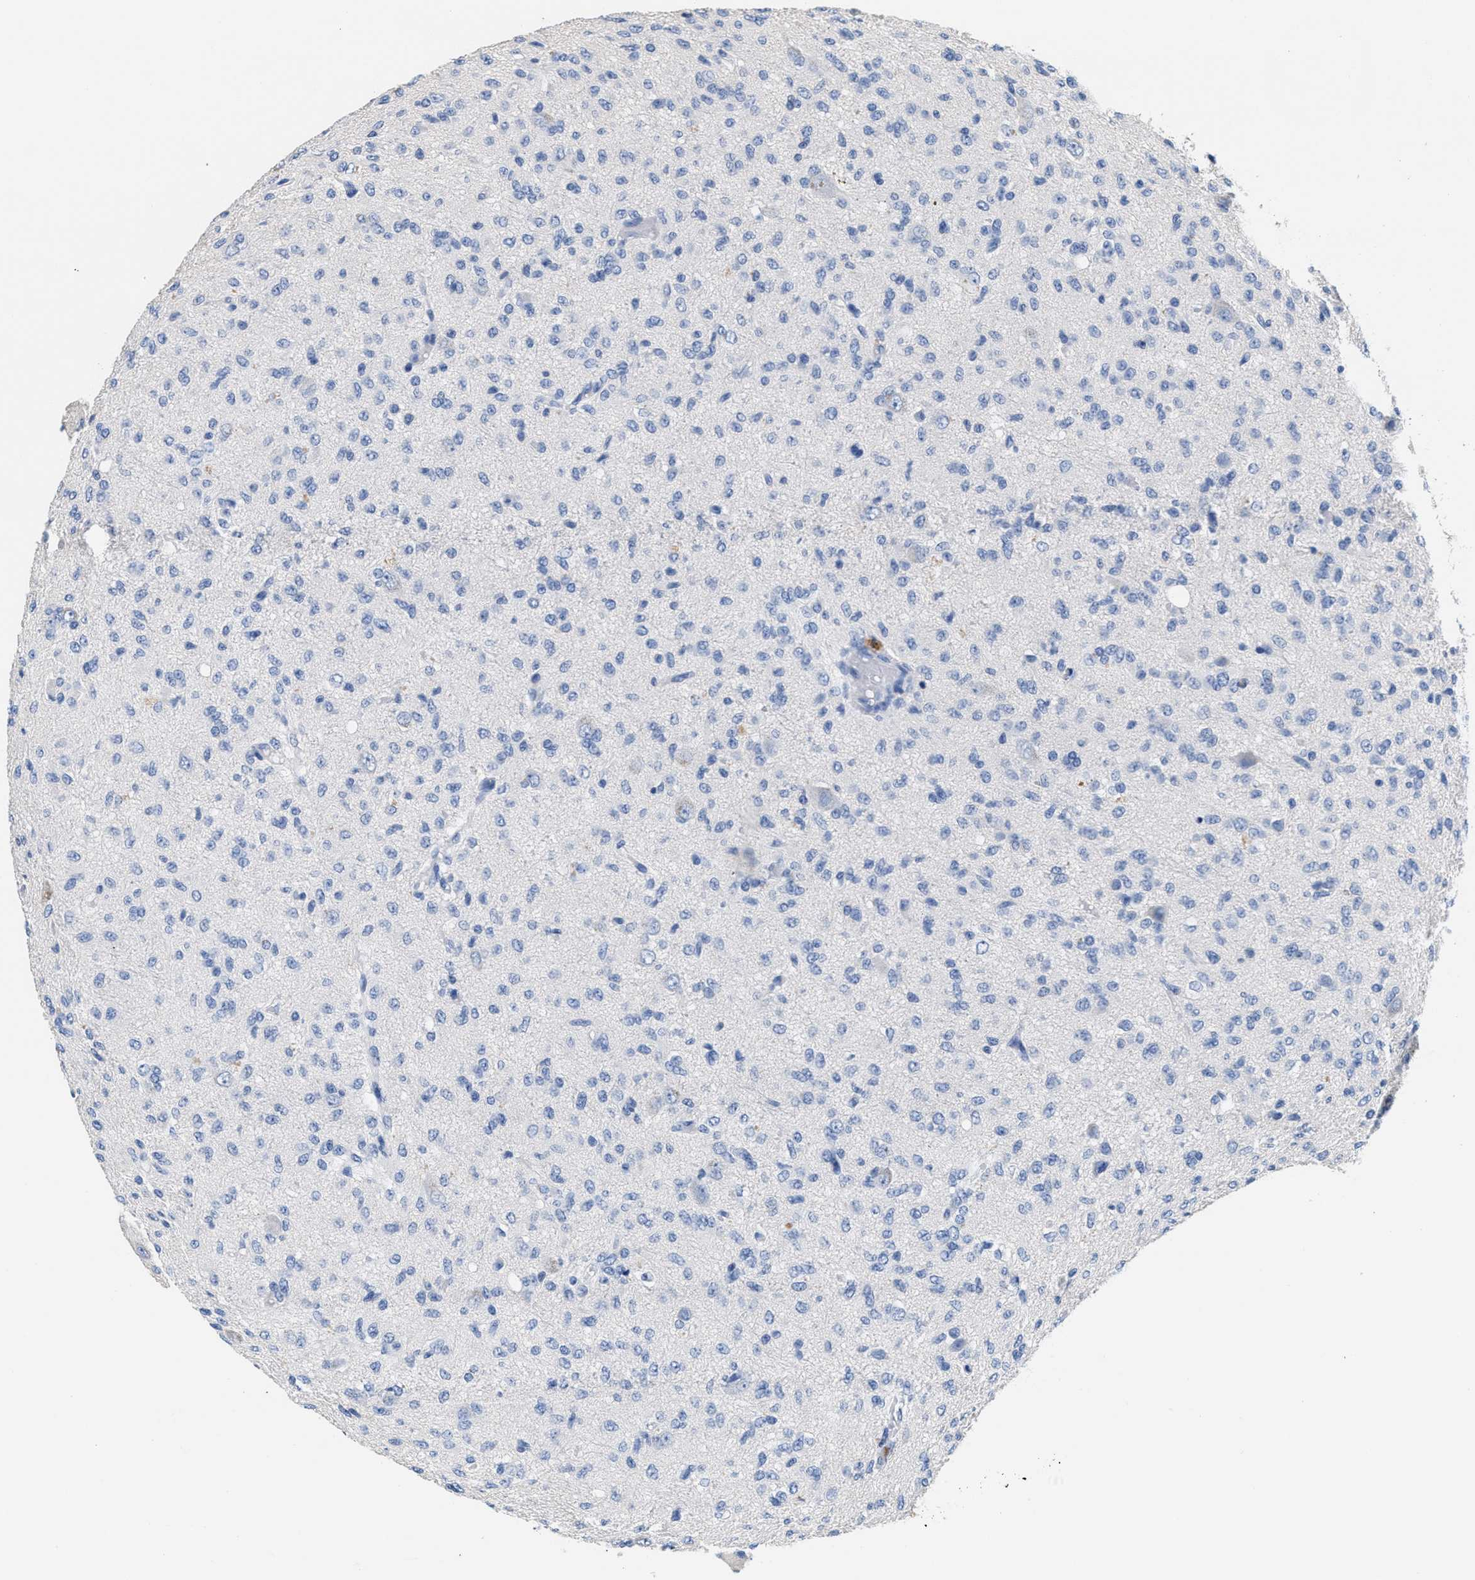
{"staining": {"intensity": "negative", "quantity": "none", "location": "none"}, "tissue": "glioma", "cell_type": "Tumor cells", "image_type": "cancer", "snomed": [{"axis": "morphology", "description": "Glioma, malignant, High grade"}, {"axis": "topography", "description": "Brain"}], "caption": "DAB (3,3'-diaminobenzidine) immunohistochemical staining of human malignant high-grade glioma displays no significant positivity in tumor cells.", "gene": "SLFN13", "patient": {"sex": "female", "age": 59}}